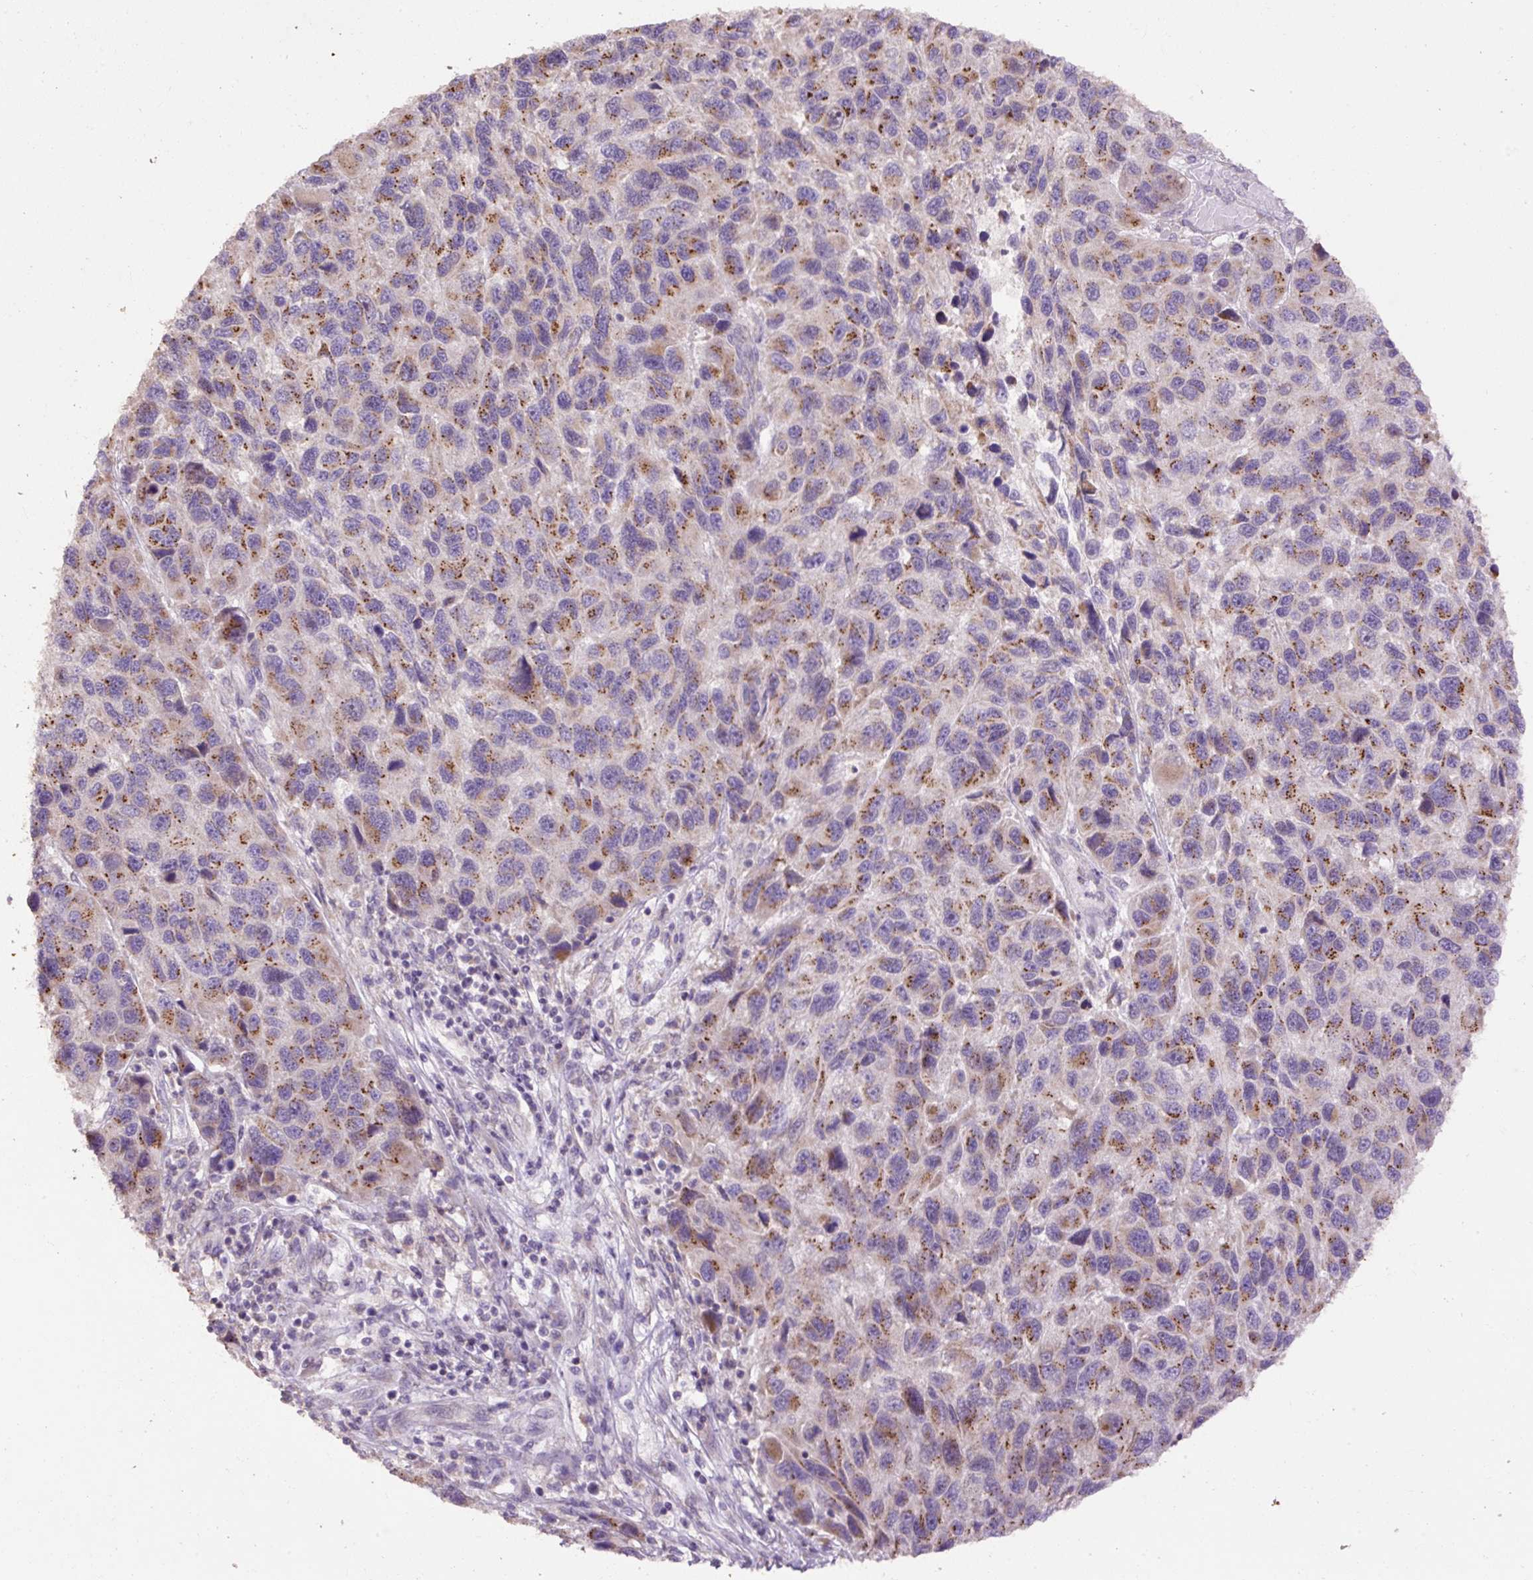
{"staining": {"intensity": "strong", "quantity": ">75%", "location": "cytoplasmic/membranous"}, "tissue": "melanoma", "cell_type": "Tumor cells", "image_type": "cancer", "snomed": [{"axis": "morphology", "description": "Malignant melanoma, NOS"}, {"axis": "topography", "description": "Skin"}], "caption": "IHC image of melanoma stained for a protein (brown), which shows high levels of strong cytoplasmic/membranous positivity in approximately >75% of tumor cells.", "gene": "ABR", "patient": {"sex": "male", "age": 53}}